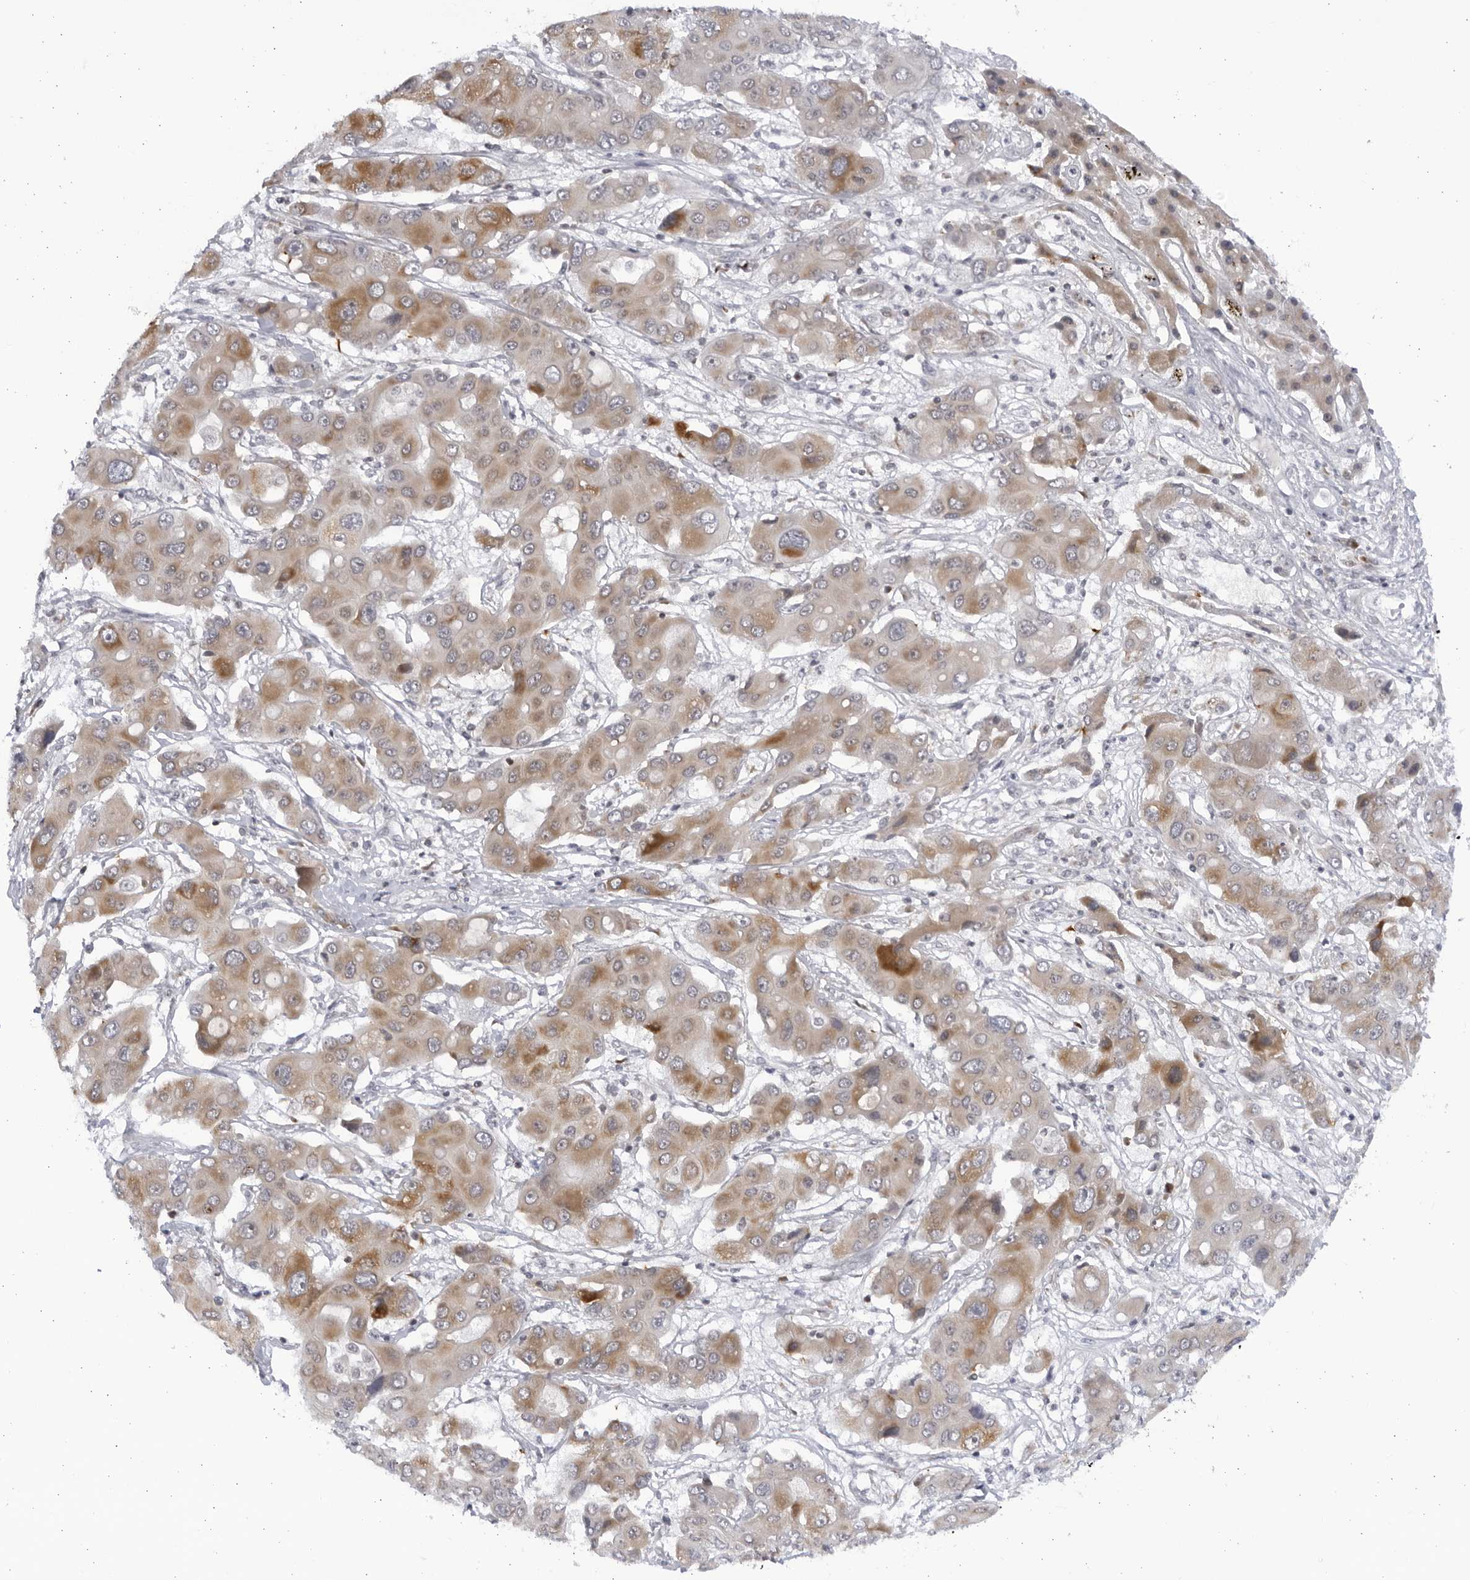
{"staining": {"intensity": "moderate", "quantity": ">75%", "location": "cytoplasmic/membranous"}, "tissue": "liver cancer", "cell_type": "Tumor cells", "image_type": "cancer", "snomed": [{"axis": "morphology", "description": "Cholangiocarcinoma"}, {"axis": "topography", "description": "Liver"}], "caption": "Liver cholangiocarcinoma was stained to show a protein in brown. There is medium levels of moderate cytoplasmic/membranous expression in approximately >75% of tumor cells.", "gene": "SLC25A22", "patient": {"sex": "male", "age": 67}}